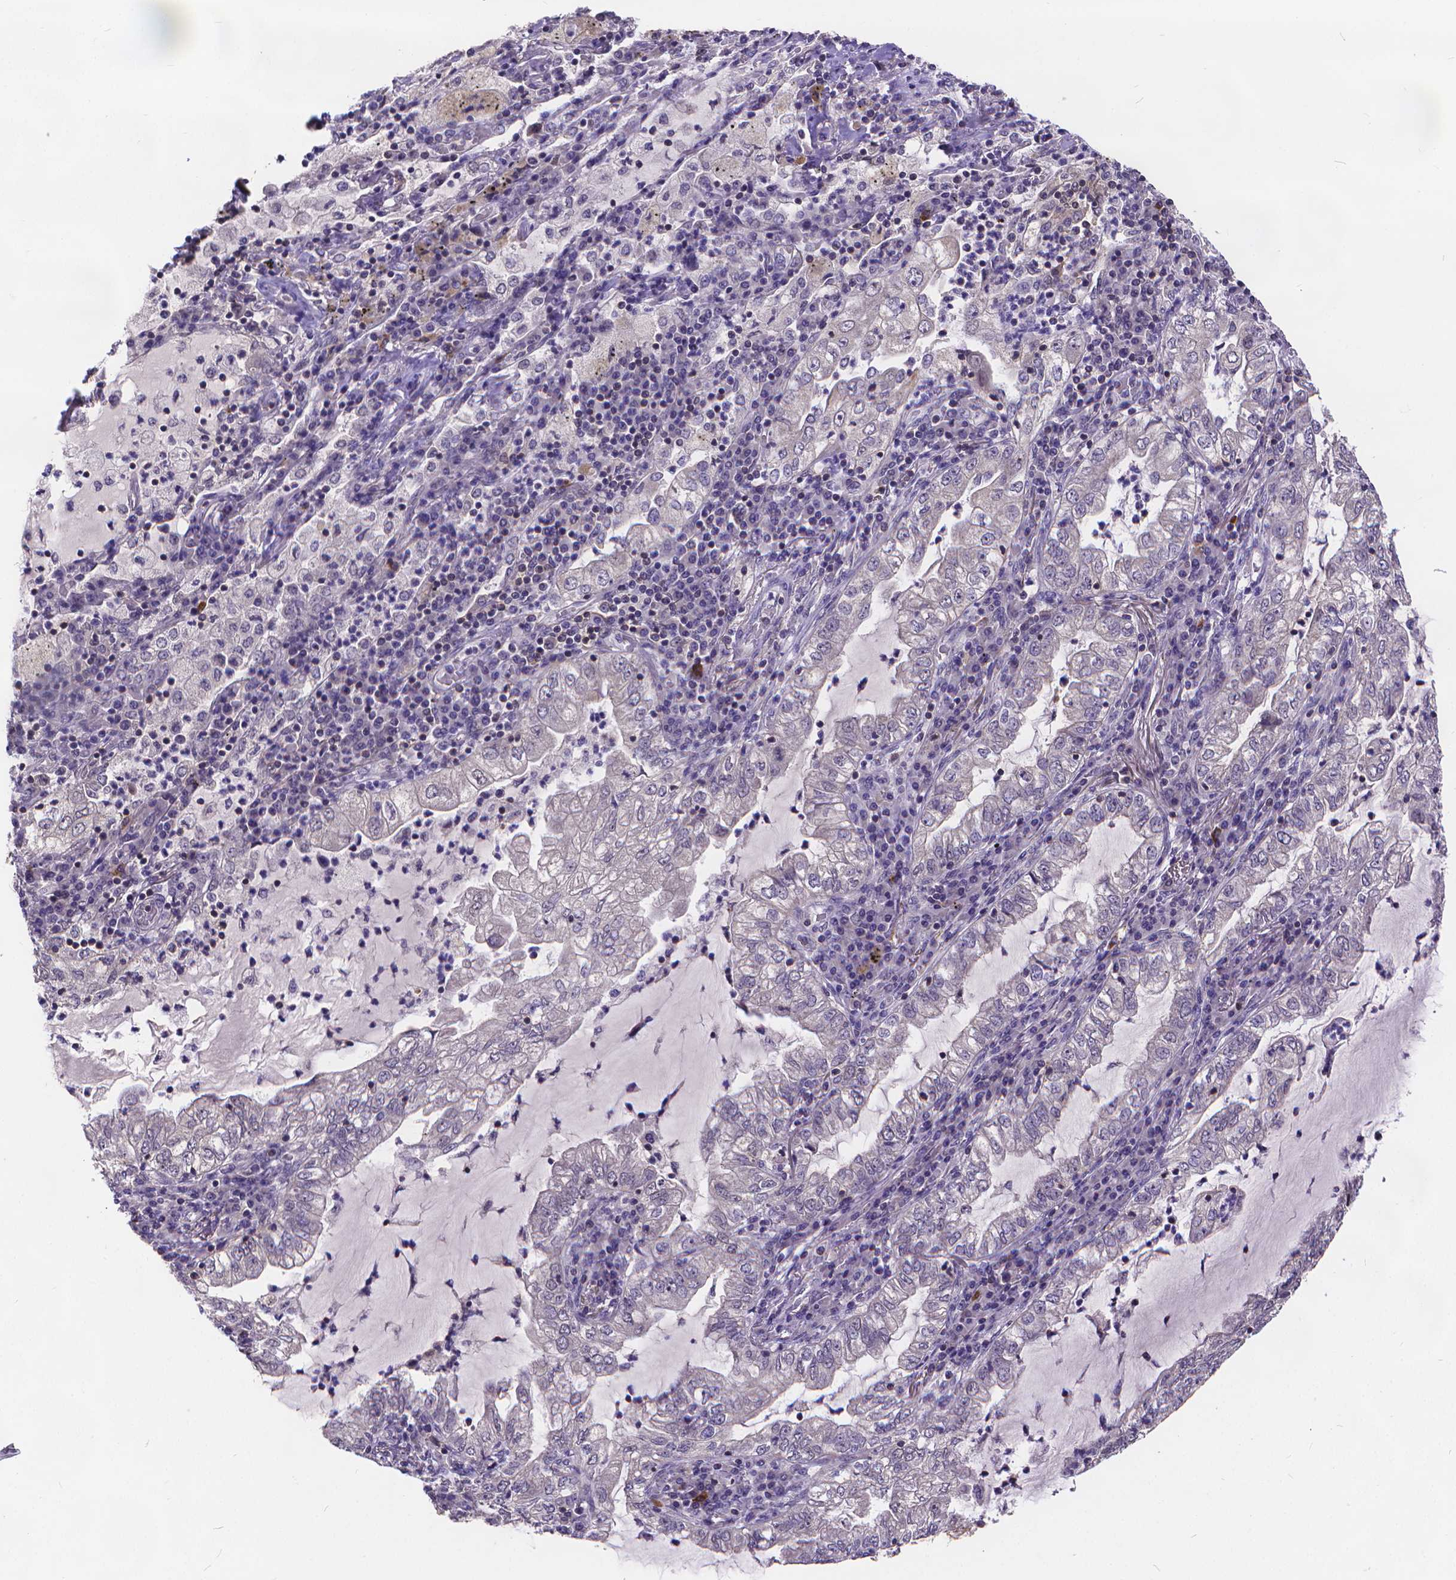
{"staining": {"intensity": "negative", "quantity": "none", "location": "none"}, "tissue": "lung cancer", "cell_type": "Tumor cells", "image_type": "cancer", "snomed": [{"axis": "morphology", "description": "Adenocarcinoma, NOS"}, {"axis": "topography", "description": "Lung"}], "caption": "Lung adenocarcinoma was stained to show a protein in brown. There is no significant positivity in tumor cells.", "gene": "GLRB", "patient": {"sex": "female", "age": 73}}